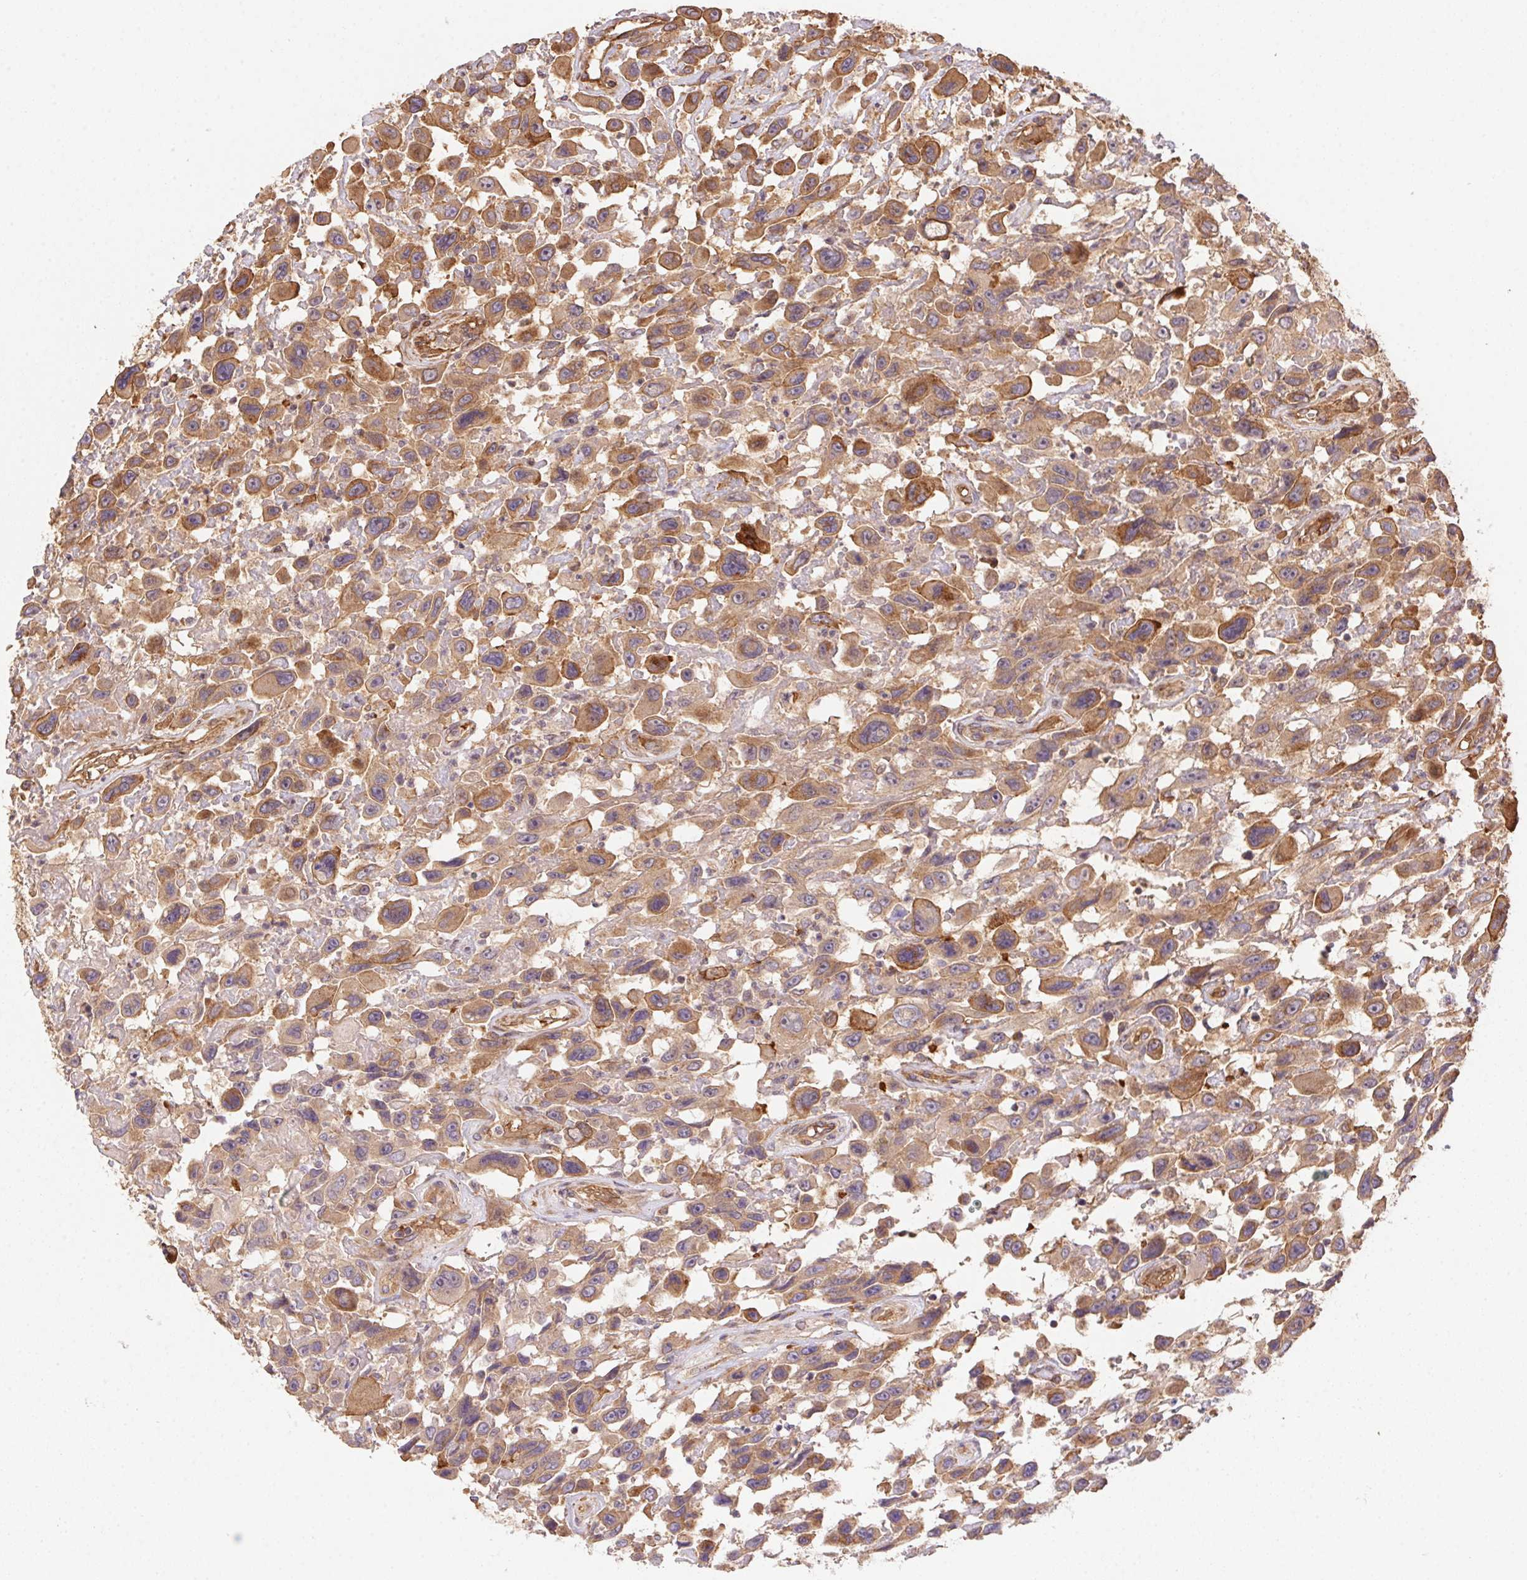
{"staining": {"intensity": "moderate", "quantity": ">75%", "location": "cytoplasmic/membranous"}, "tissue": "urothelial cancer", "cell_type": "Tumor cells", "image_type": "cancer", "snomed": [{"axis": "morphology", "description": "Urothelial carcinoma, High grade"}, {"axis": "topography", "description": "Urinary bladder"}], "caption": "Immunohistochemistry (IHC) micrograph of urothelial carcinoma (high-grade) stained for a protein (brown), which shows medium levels of moderate cytoplasmic/membranous expression in about >75% of tumor cells.", "gene": "USE1", "patient": {"sex": "male", "age": 53}}